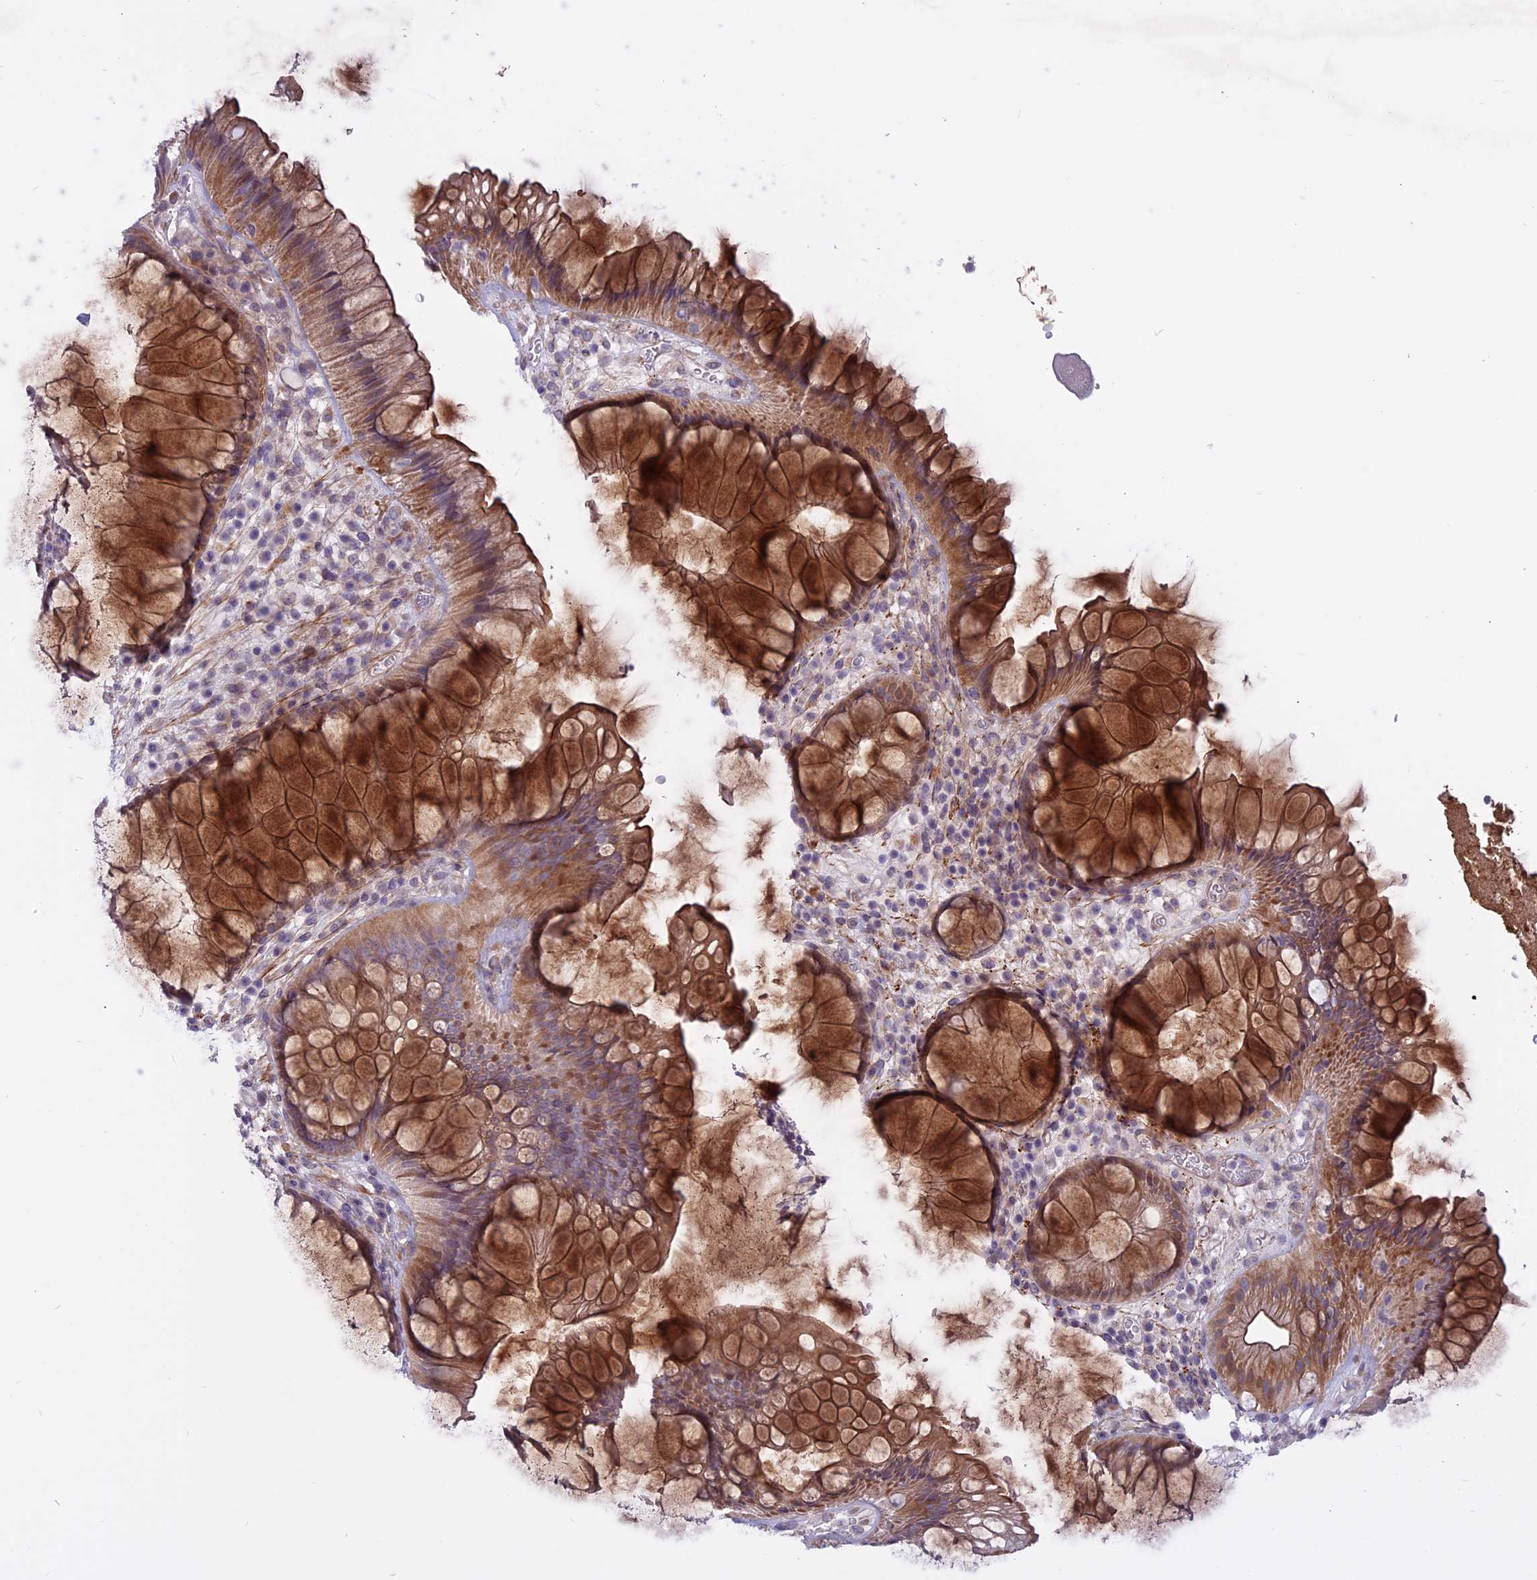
{"staining": {"intensity": "moderate", "quantity": ">75%", "location": "cytoplasmic/membranous"}, "tissue": "rectum", "cell_type": "Glandular cells", "image_type": "normal", "snomed": [{"axis": "morphology", "description": "Normal tissue, NOS"}, {"axis": "topography", "description": "Rectum"}], "caption": "An image showing moderate cytoplasmic/membranous expression in about >75% of glandular cells in normal rectum, as visualized by brown immunohistochemical staining.", "gene": "SPHKAP", "patient": {"sex": "male", "age": 51}}